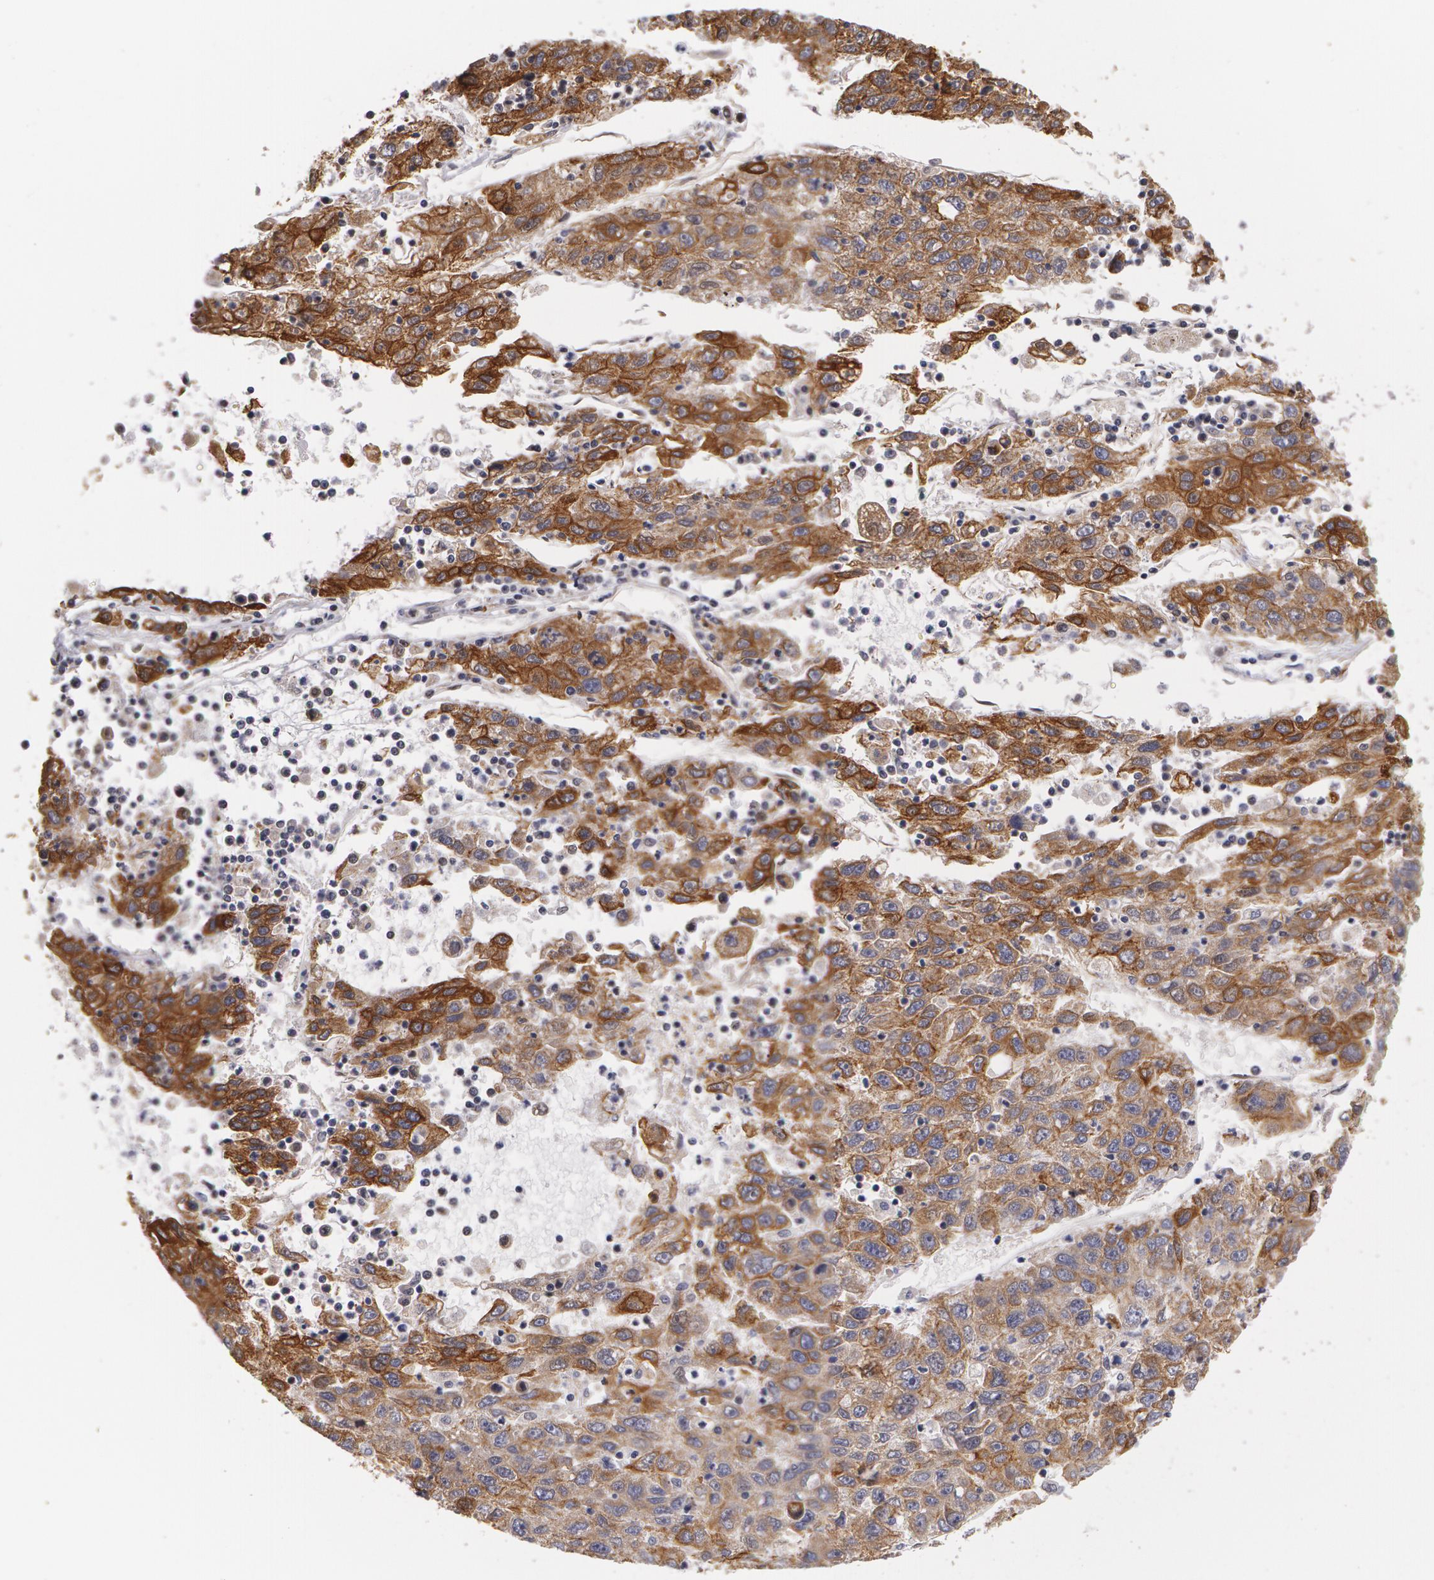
{"staining": {"intensity": "strong", "quantity": ">75%", "location": "cytoplasmic/membranous"}, "tissue": "liver cancer", "cell_type": "Tumor cells", "image_type": "cancer", "snomed": [{"axis": "morphology", "description": "Carcinoma, Hepatocellular, NOS"}, {"axis": "topography", "description": "Liver"}], "caption": "Immunohistochemistry (IHC) (DAB) staining of liver cancer (hepatocellular carcinoma) demonstrates strong cytoplasmic/membranous protein staining in approximately >75% of tumor cells.", "gene": "KRT18", "patient": {"sex": "male", "age": 49}}